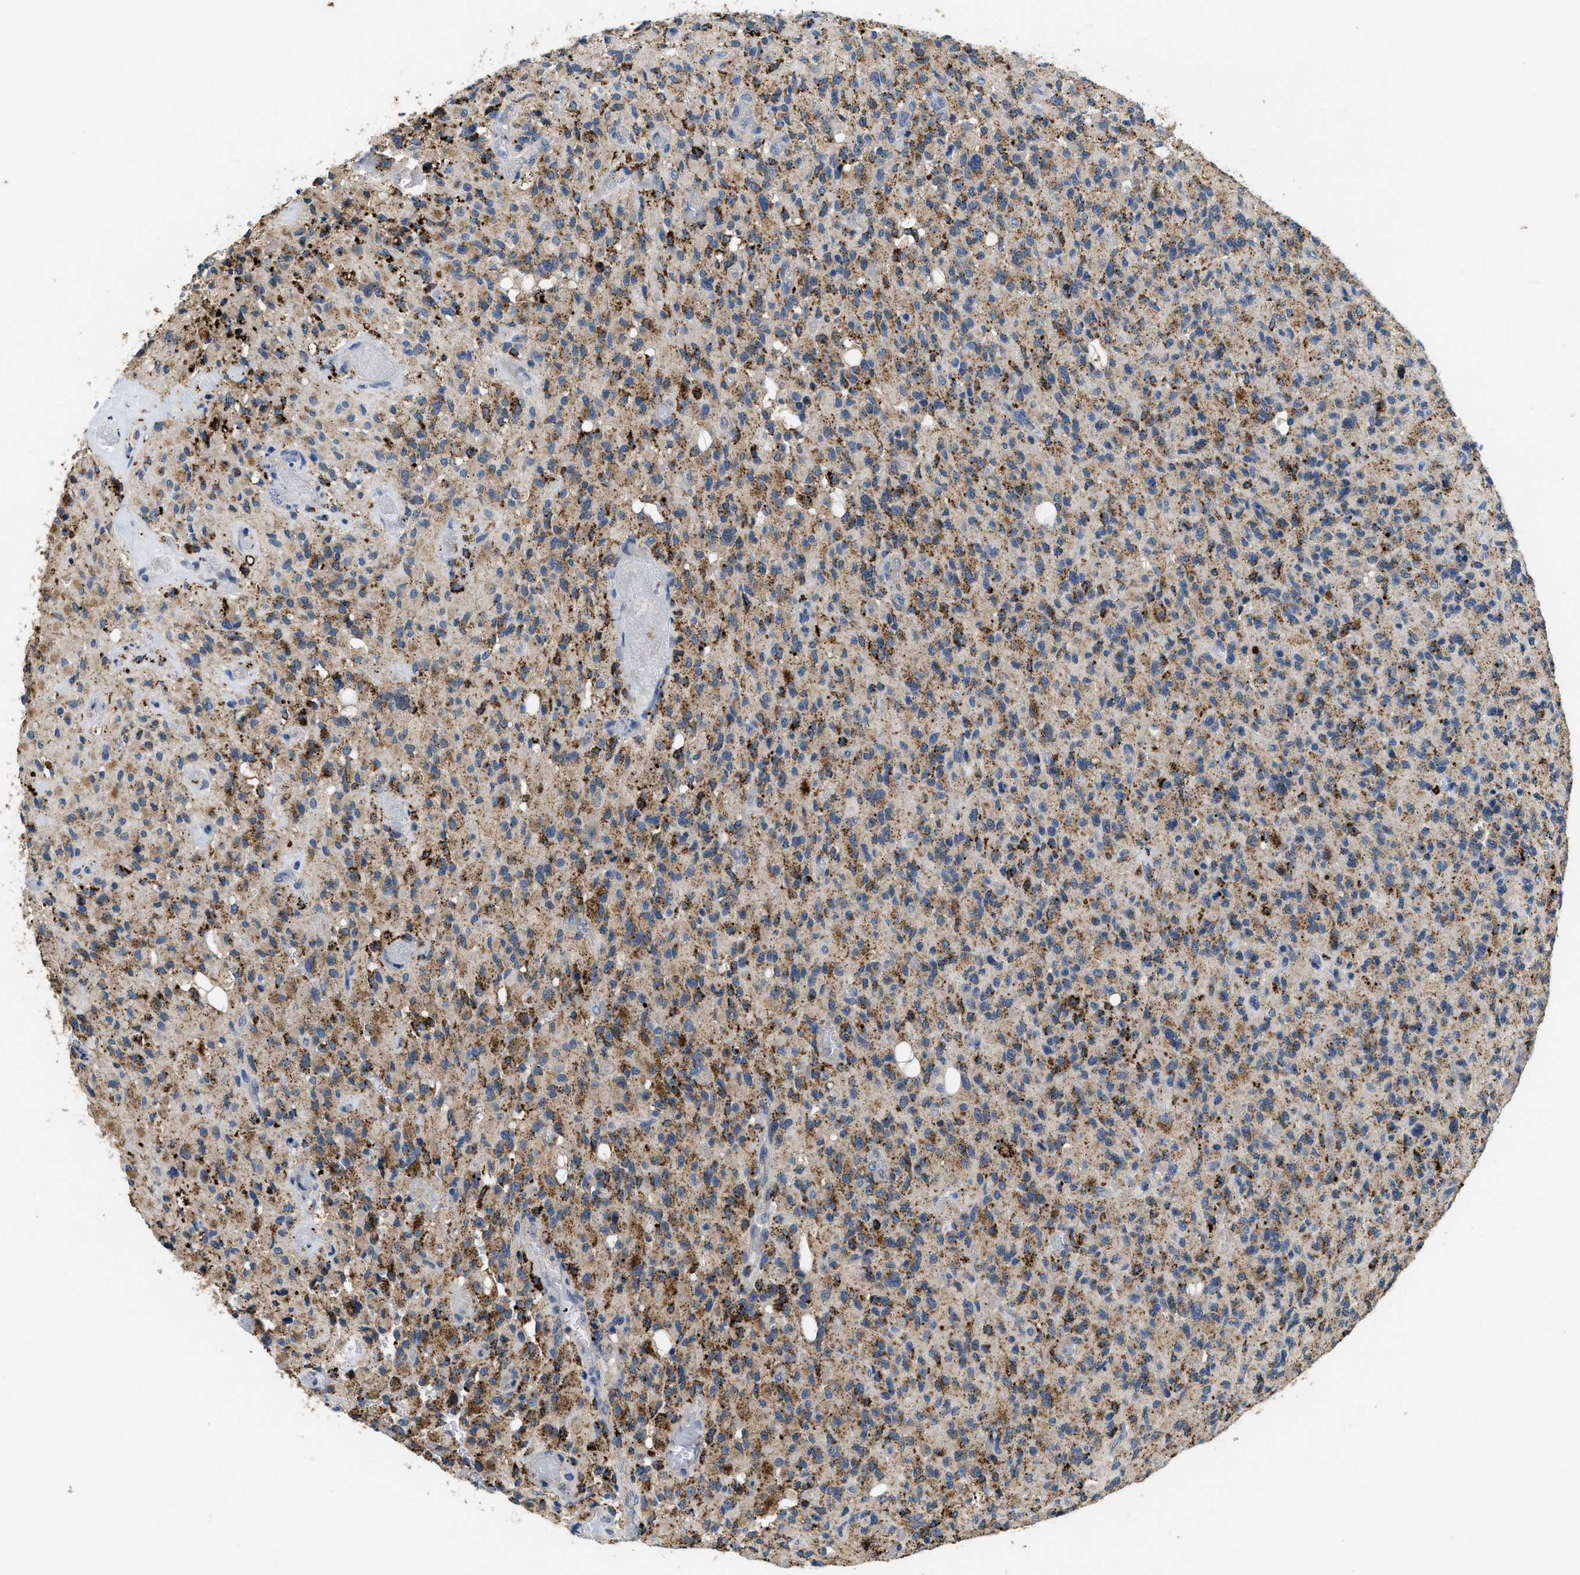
{"staining": {"intensity": "moderate", "quantity": ">75%", "location": "cytoplasmic/membranous"}, "tissue": "glioma", "cell_type": "Tumor cells", "image_type": "cancer", "snomed": [{"axis": "morphology", "description": "Glioma, malignant, High grade"}, {"axis": "topography", "description": "Brain"}], "caption": "An immunohistochemistry (IHC) histopathology image of tumor tissue is shown. Protein staining in brown highlights moderate cytoplasmic/membranous positivity in malignant glioma (high-grade) within tumor cells.", "gene": "BMPR2", "patient": {"sex": "male", "age": 71}}